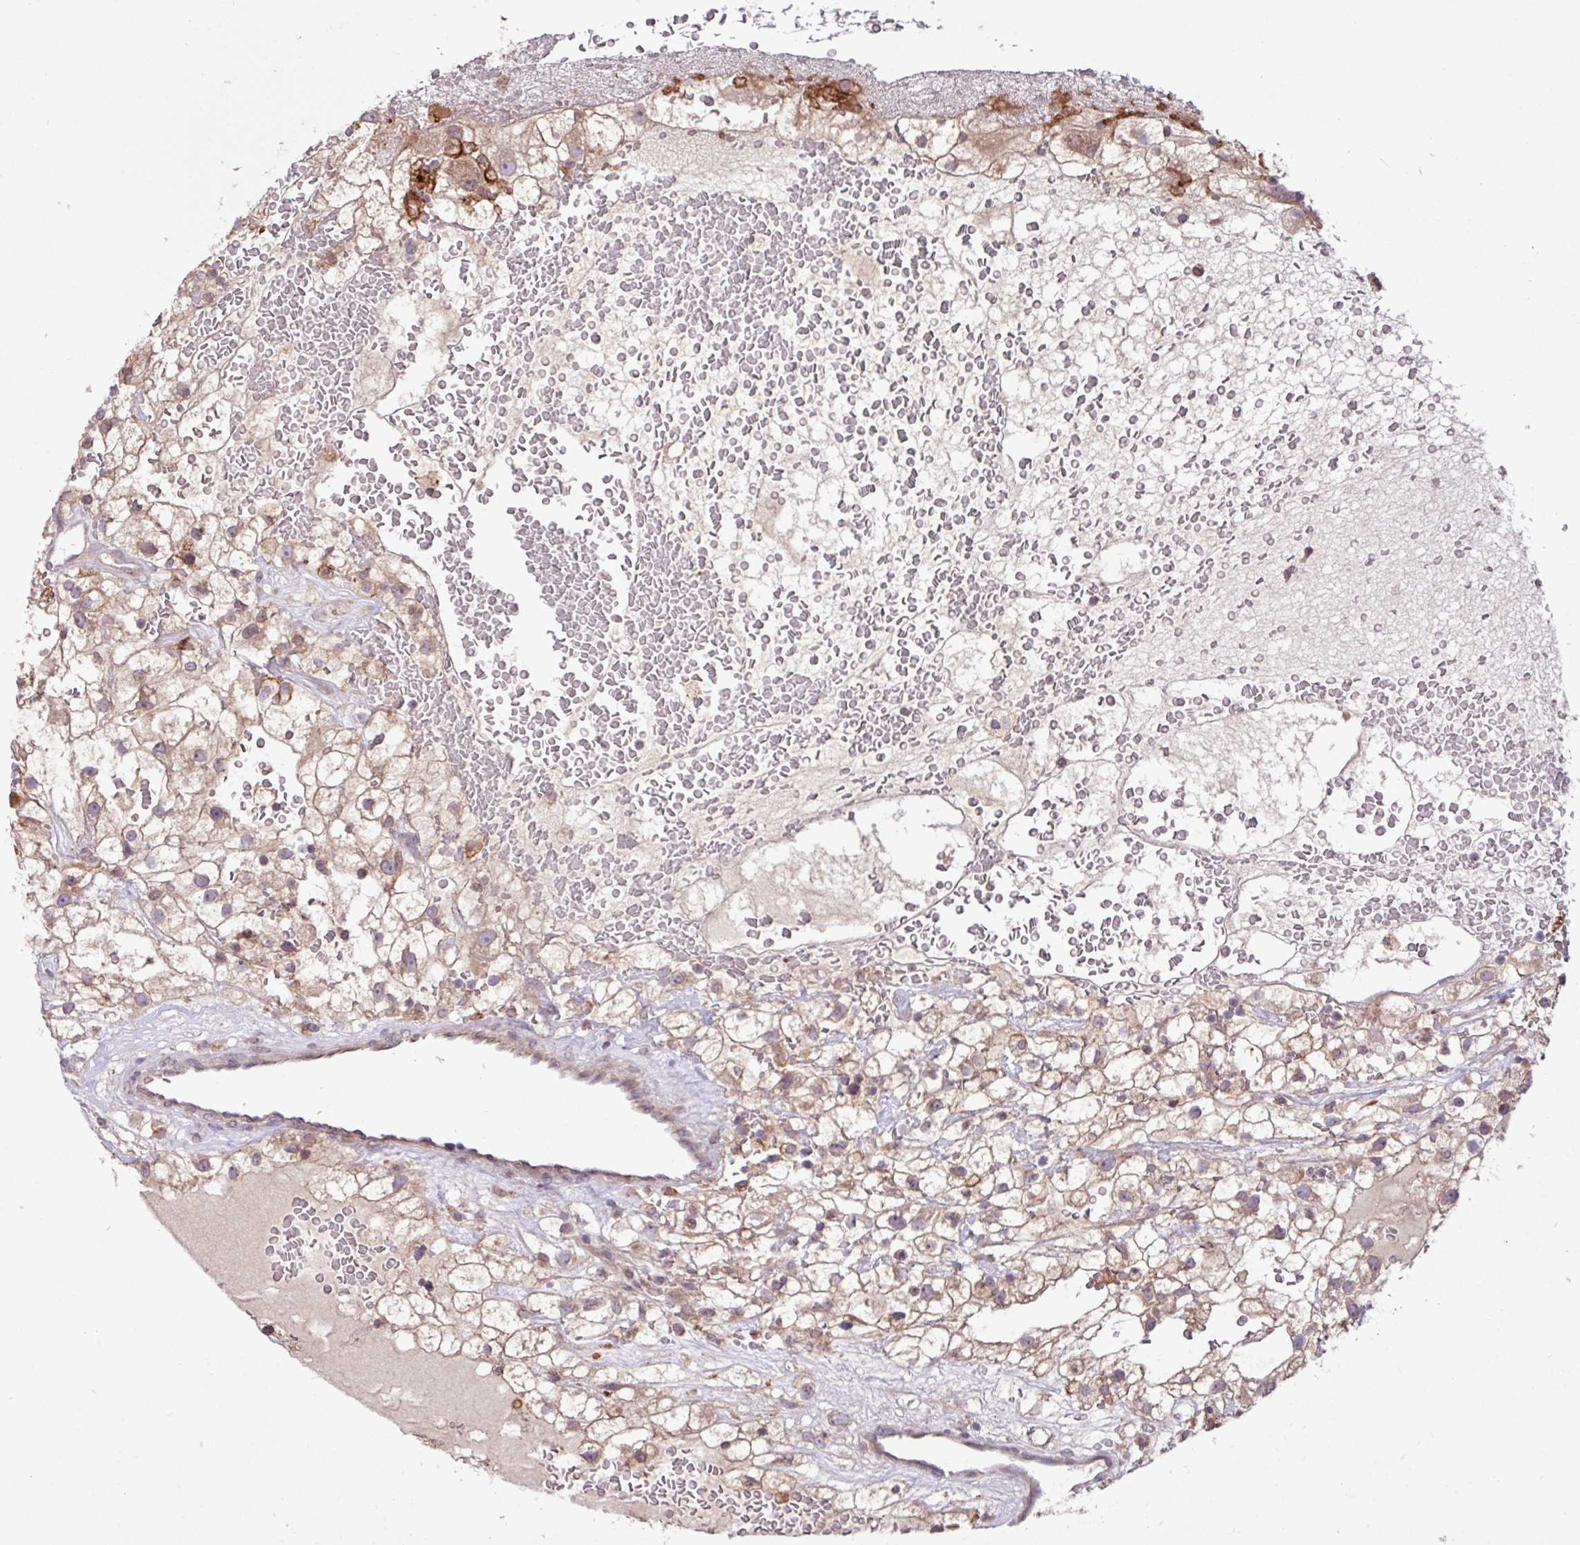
{"staining": {"intensity": "weak", "quantity": ">75%", "location": "cytoplasmic/membranous"}, "tissue": "renal cancer", "cell_type": "Tumor cells", "image_type": "cancer", "snomed": [{"axis": "morphology", "description": "Adenocarcinoma, NOS"}, {"axis": "topography", "description": "Kidney"}], "caption": "Immunohistochemical staining of human renal cancer (adenocarcinoma) displays low levels of weak cytoplasmic/membranous staining in about >75% of tumor cells.", "gene": "ARHGEF25", "patient": {"sex": "male", "age": 59}}